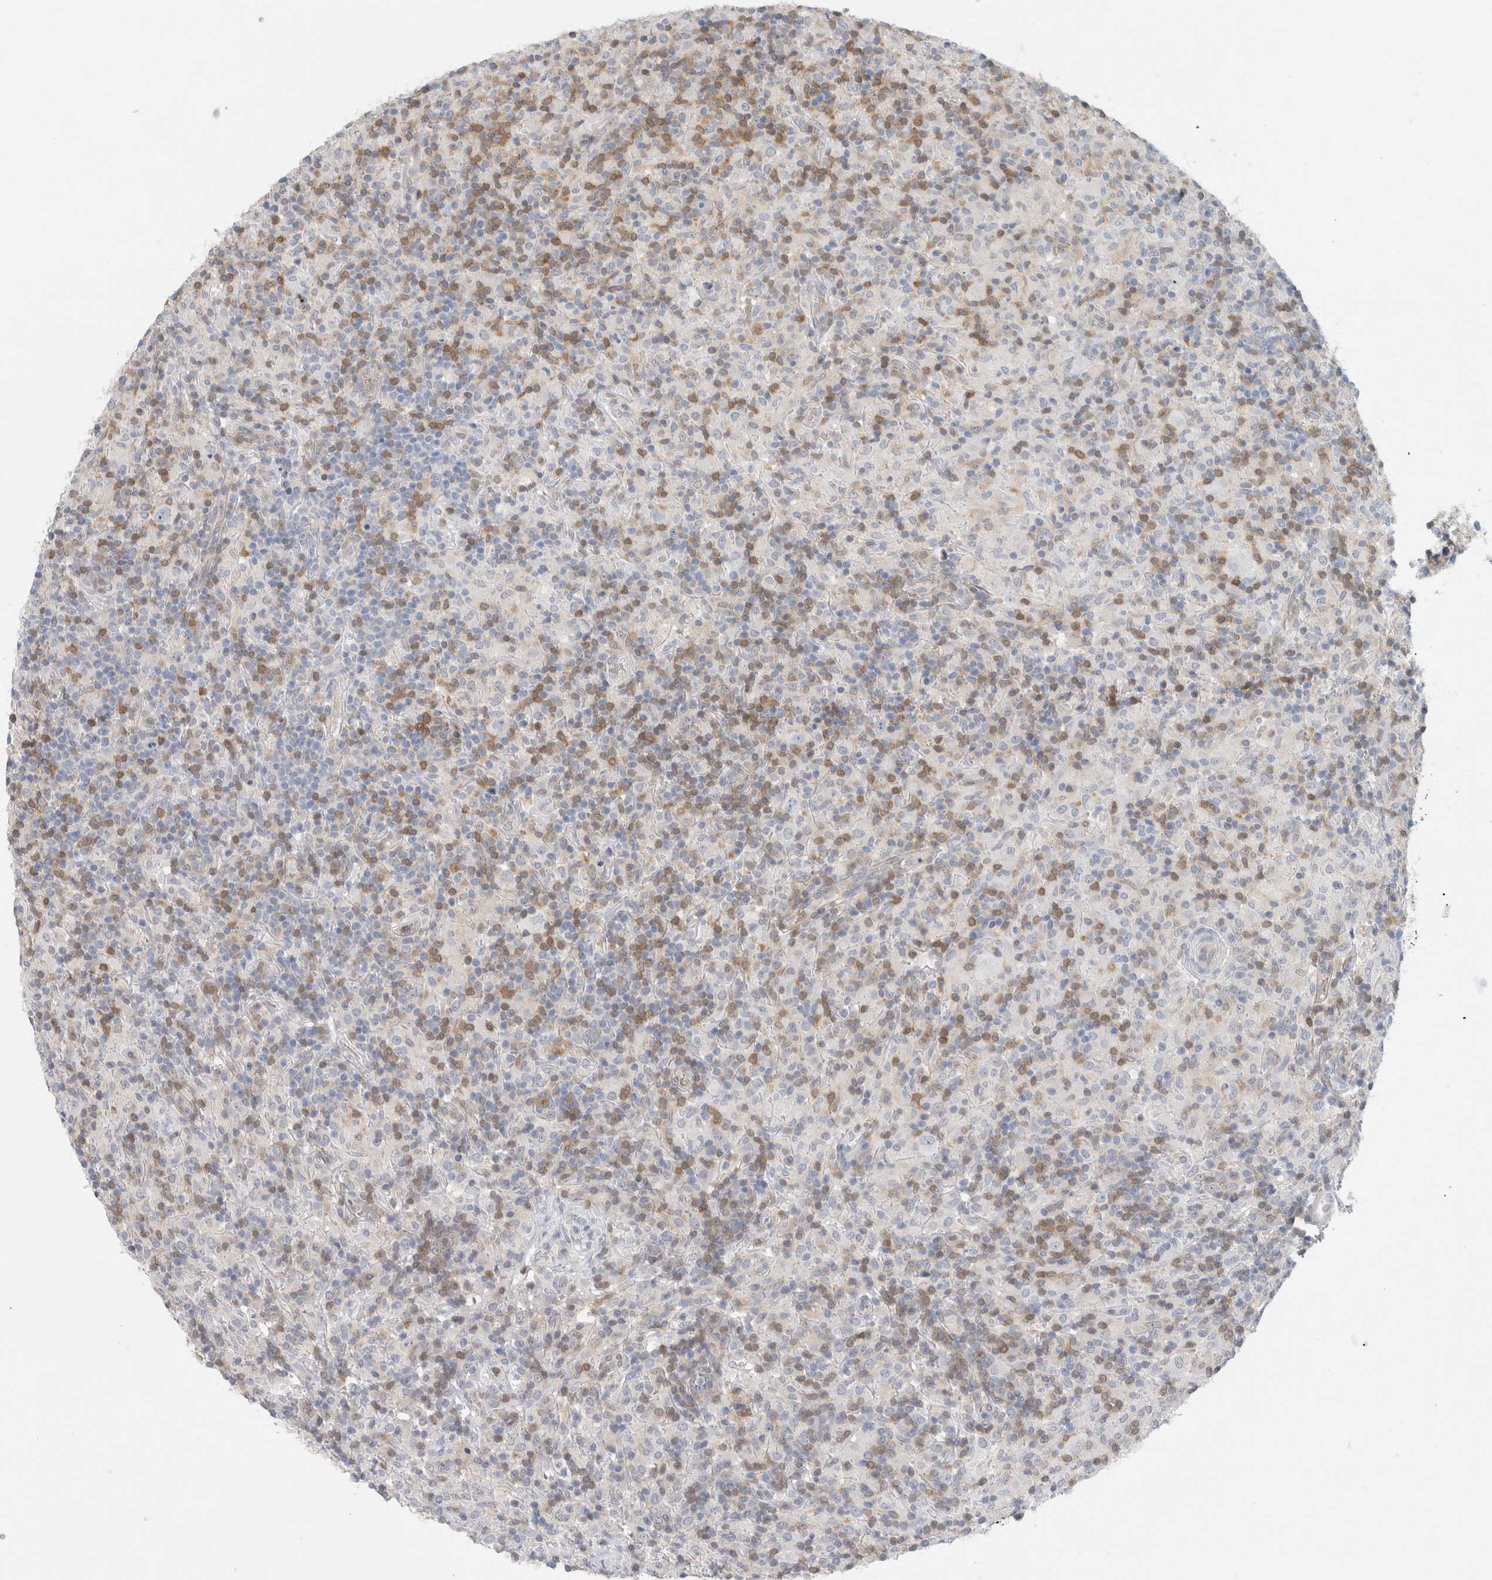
{"staining": {"intensity": "negative", "quantity": "none", "location": "none"}, "tissue": "lymphoma", "cell_type": "Tumor cells", "image_type": "cancer", "snomed": [{"axis": "morphology", "description": "Hodgkin's disease, NOS"}, {"axis": "topography", "description": "Lymph node"}], "caption": "Immunohistochemistry (IHC) image of neoplastic tissue: human lymphoma stained with DAB displays no significant protein expression in tumor cells.", "gene": "CASP6", "patient": {"sex": "male", "age": 70}}